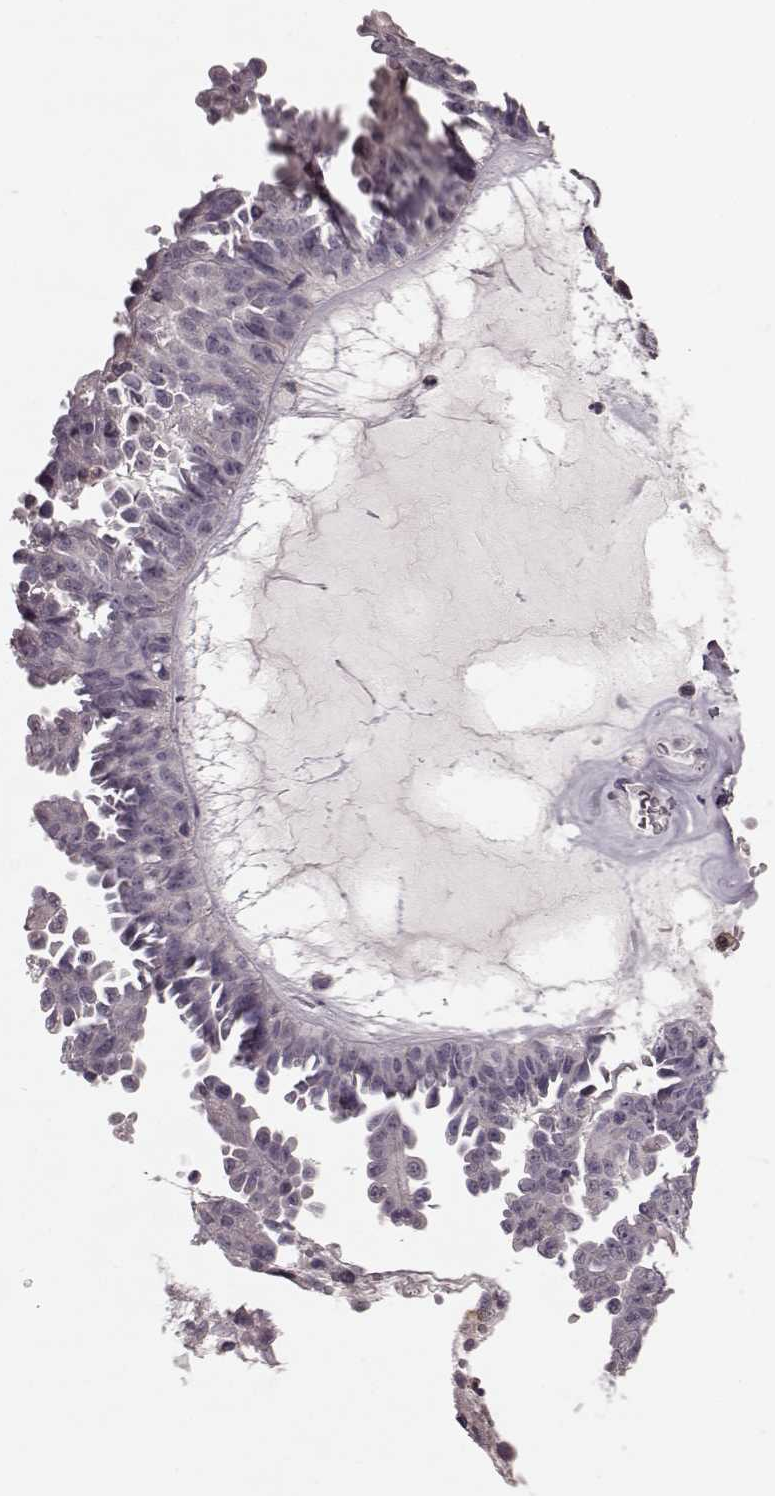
{"staining": {"intensity": "negative", "quantity": "none", "location": "none"}, "tissue": "ovarian cancer", "cell_type": "Tumor cells", "image_type": "cancer", "snomed": [{"axis": "morphology", "description": "Cystadenocarcinoma, serous, NOS"}, {"axis": "topography", "description": "Ovary"}], "caption": "IHC micrograph of human serous cystadenocarcinoma (ovarian) stained for a protein (brown), which displays no positivity in tumor cells.", "gene": "CD28", "patient": {"sex": "female", "age": 71}}